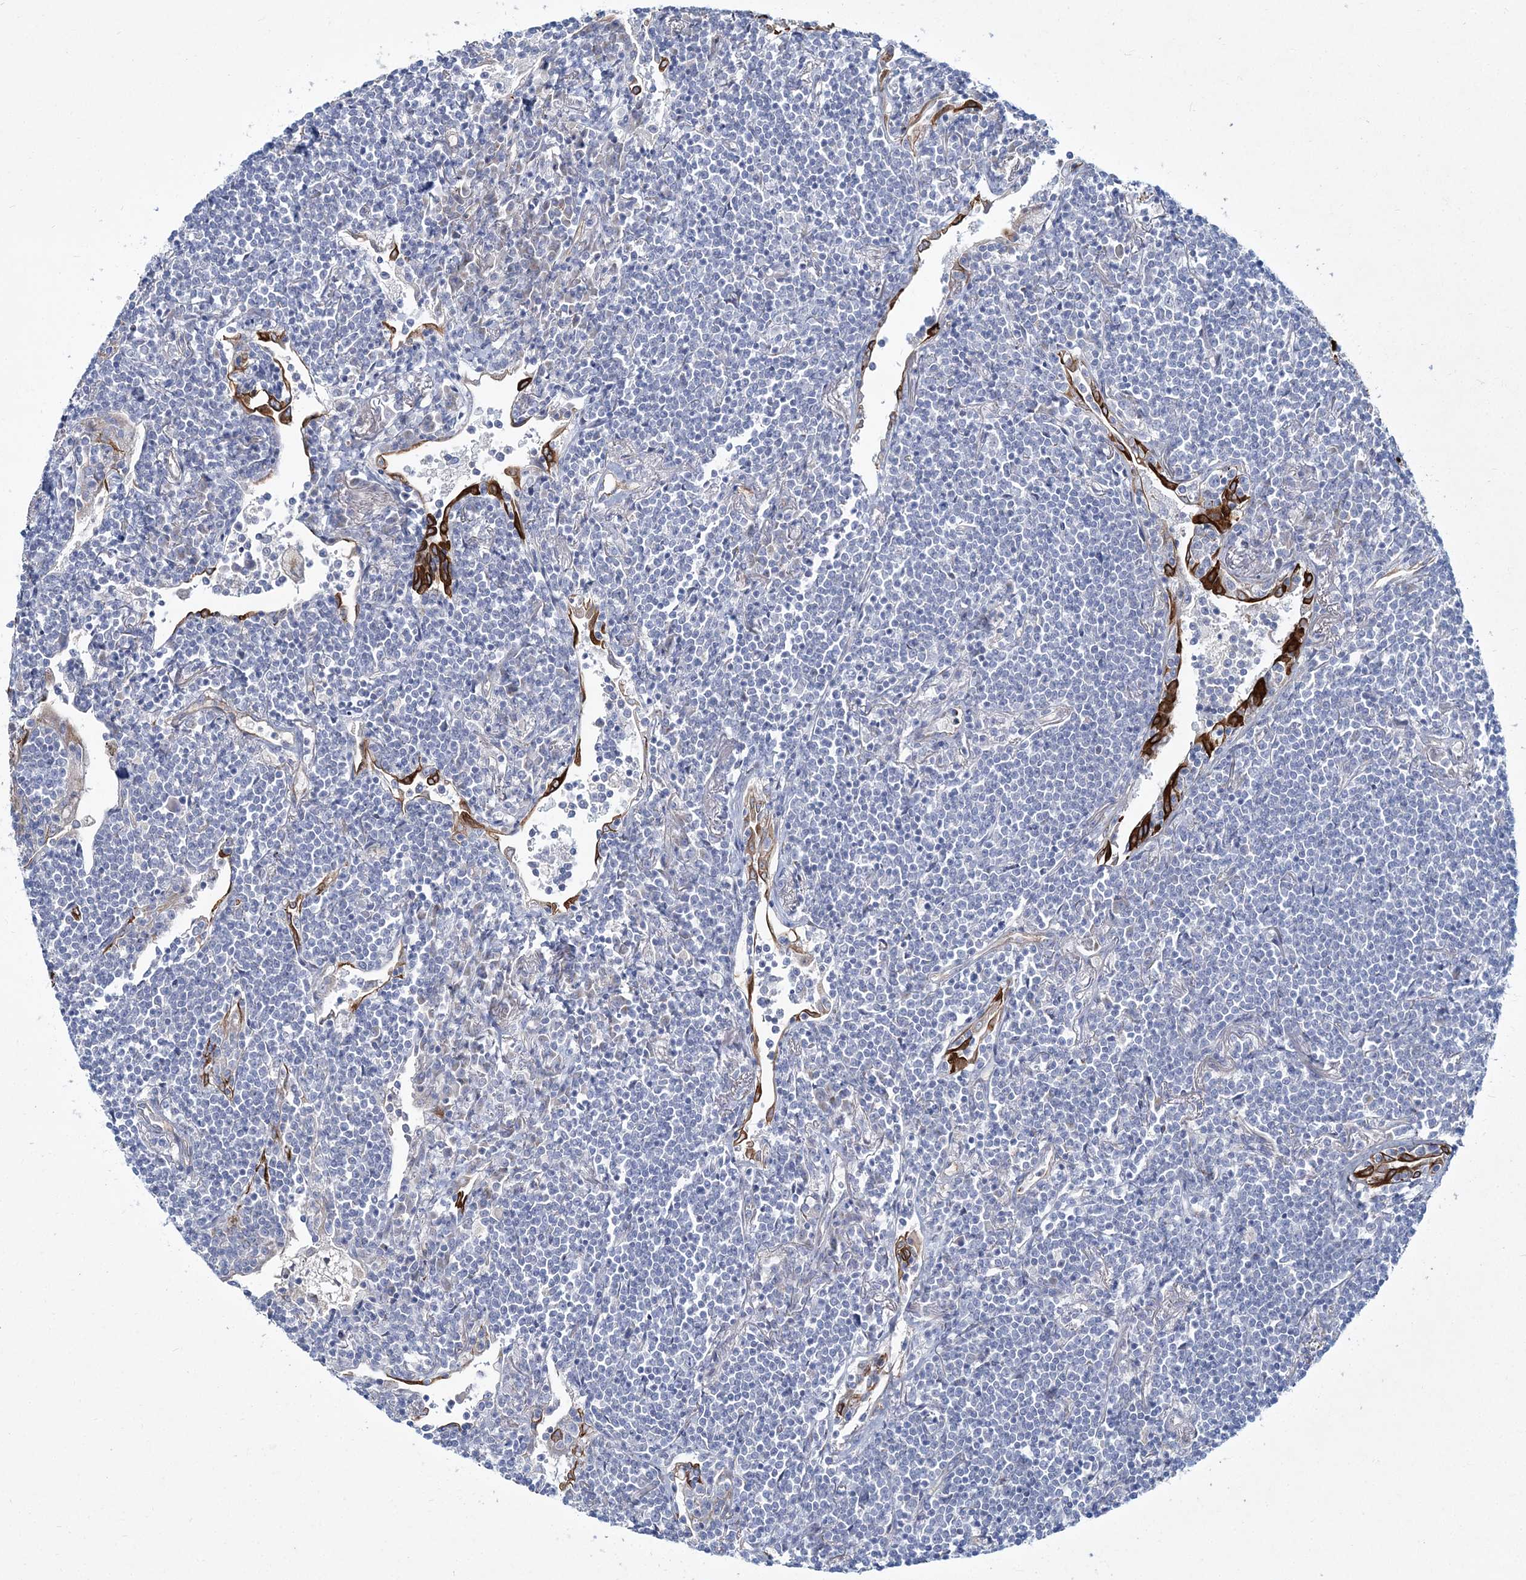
{"staining": {"intensity": "negative", "quantity": "none", "location": "none"}, "tissue": "lymphoma", "cell_type": "Tumor cells", "image_type": "cancer", "snomed": [{"axis": "morphology", "description": "Malignant lymphoma, non-Hodgkin's type, Low grade"}, {"axis": "topography", "description": "Lung"}], "caption": "Histopathology image shows no significant protein expression in tumor cells of low-grade malignant lymphoma, non-Hodgkin's type. (DAB immunohistochemistry (IHC) with hematoxylin counter stain).", "gene": "ADGRL1", "patient": {"sex": "female", "age": 71}}